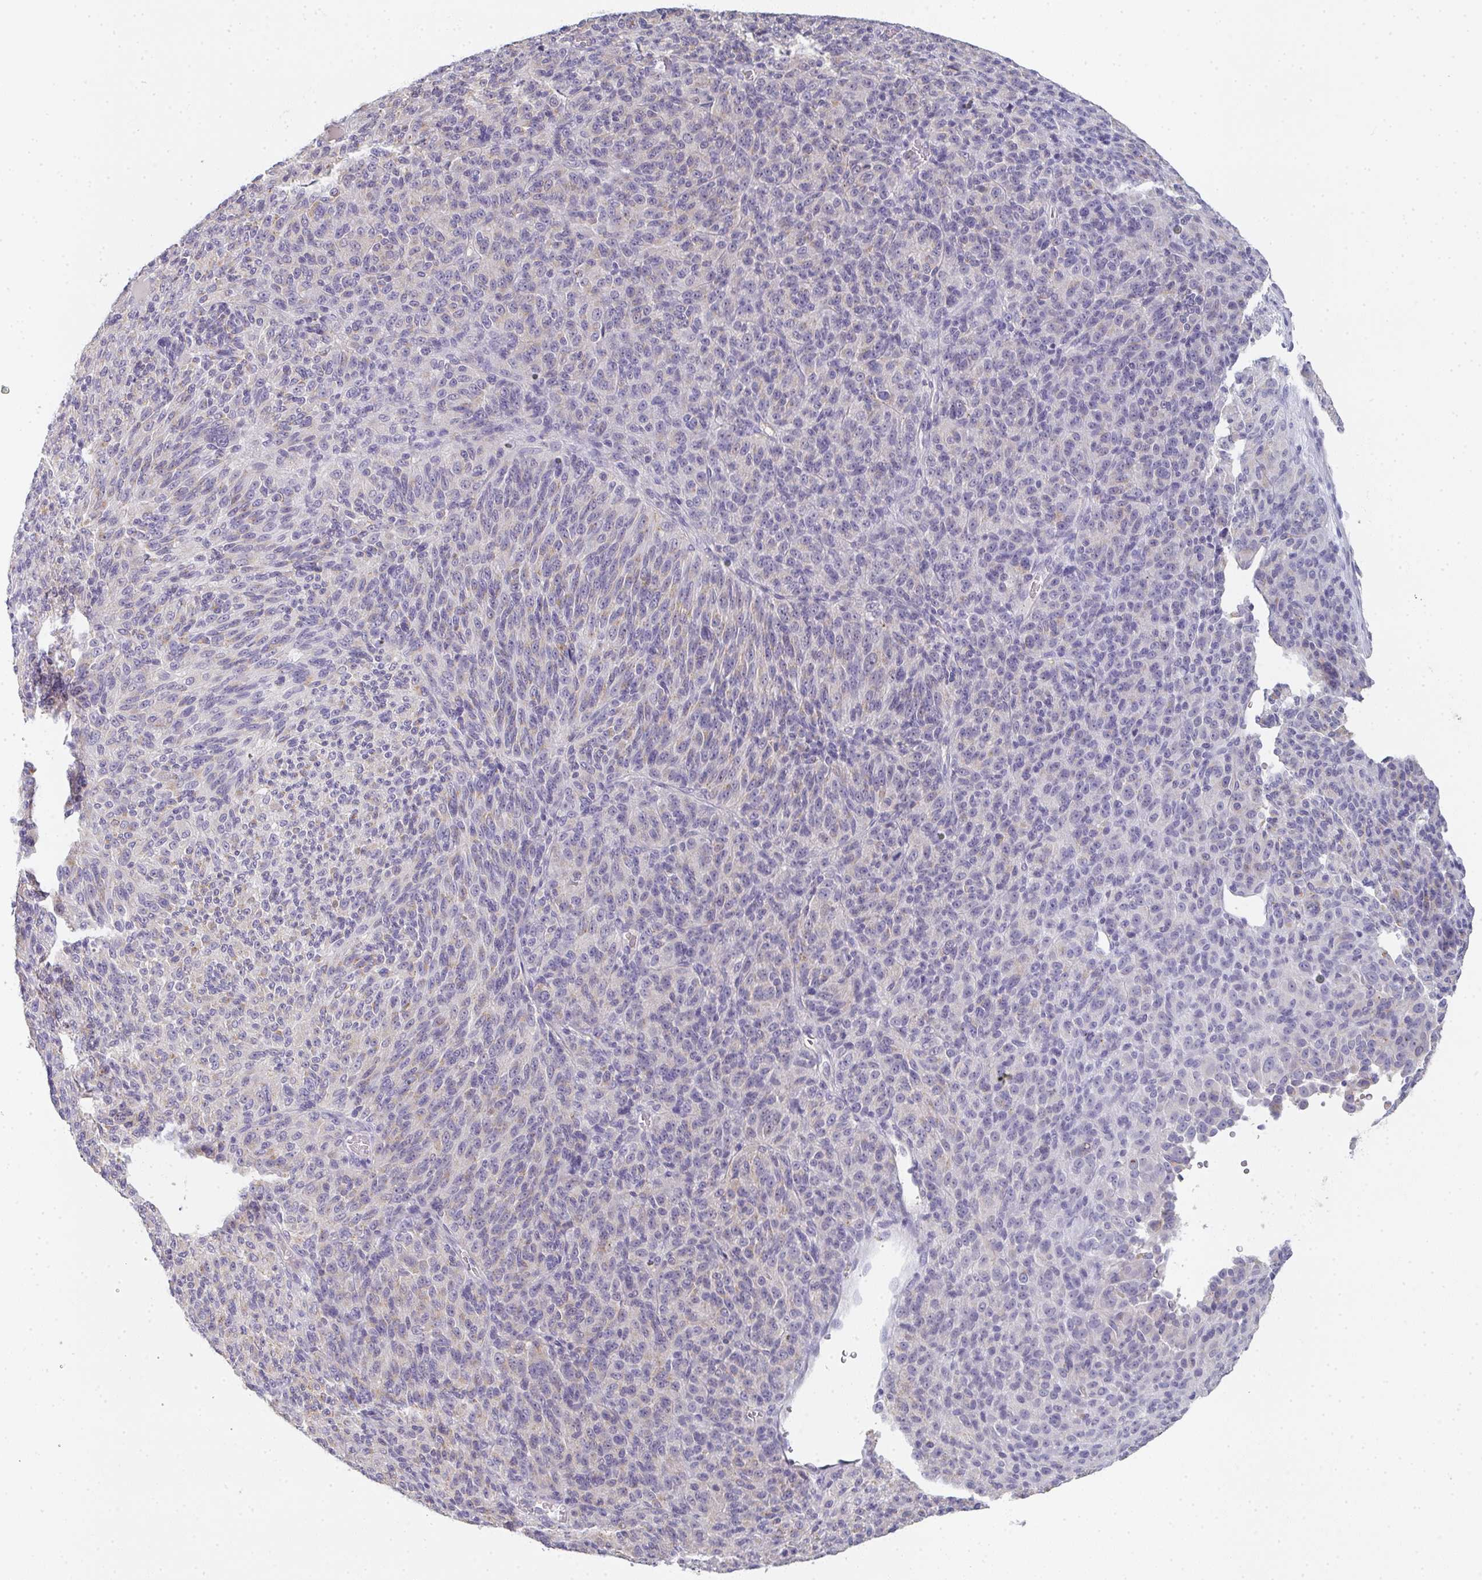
{"staining": {"intensity": "weak", "quantity": "<25%", "location": "cytoplasmic/membranous"}, "tissue": "melanoma", "cell_type": "Tumor cells", "image_type": "cancer", "snomed": [{"axis": "morphology", "description": "Malignant melanoma, Metastatic site"}, {"axis": "topography", "description": "Brain"}], "caption": "Tumor cells are negative for brown protein staining in malignant melanoma (metastatic site).", "gene": "CHMP5", "patient": {"sex": "female", "age": 56}}